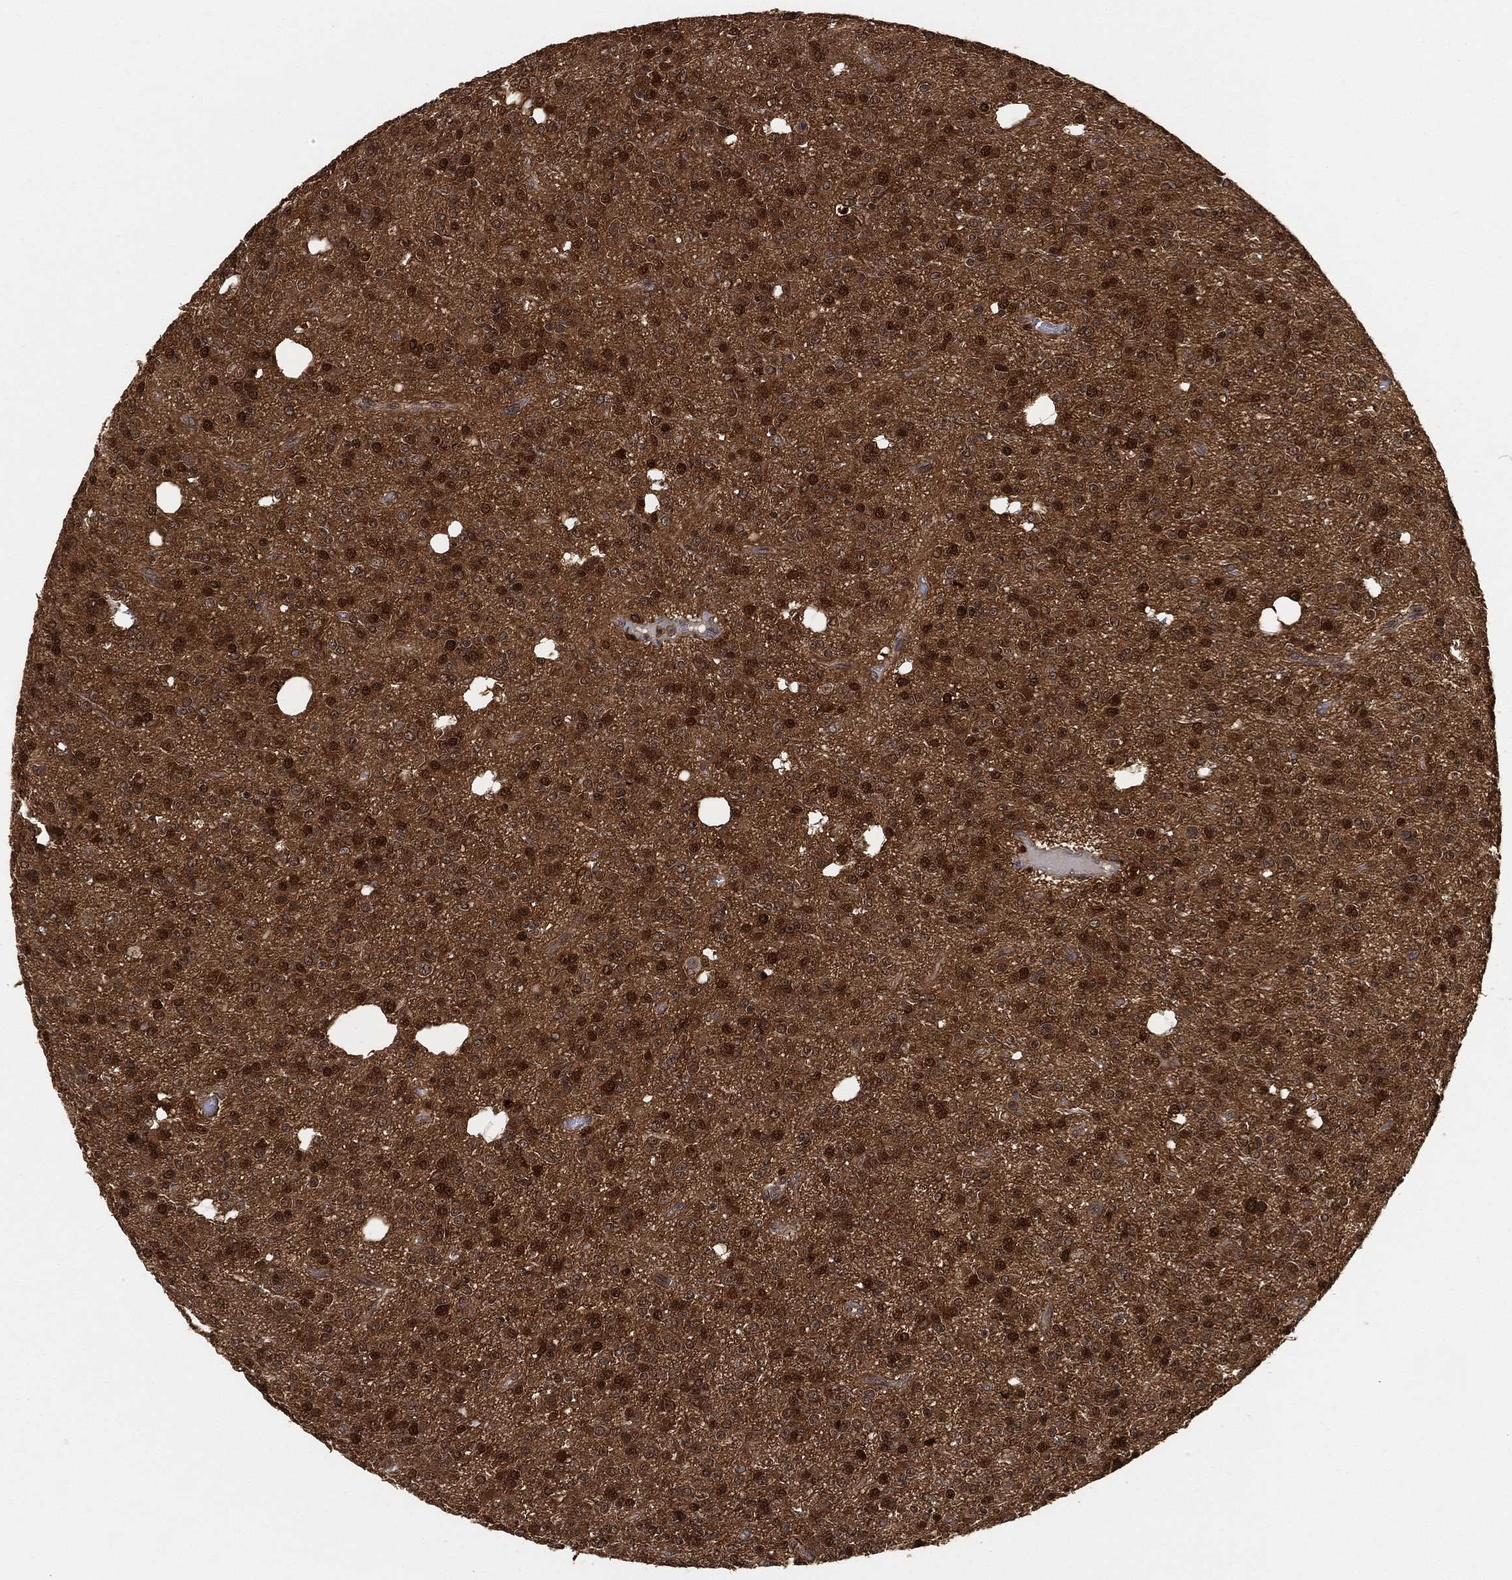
{"staining": {"intensity": "strong", "quantity": "25%-75%", "location": "nuclear"}, "tissue": "glioma", "cell_type": "Tumor cells", "image_type": "cancer", "snomed": [{"axis": "morphology", "description": "Glioma, malignant, Low grade"}, {"axis": "topography", "description": "Brain"}], "caption": "A high-resolution photomicrograph shows immunohistochemistry staining of glioma, which exhibits strong nuclear expression in approximately 25%-75% of tumor cells. The staining was performed using DAB, with brown indicating positive protein expression. Nuclei are stained blue with hematoxylin.", "gene": "CRYL1", "patient": {"sex": "male", "age": 27}}